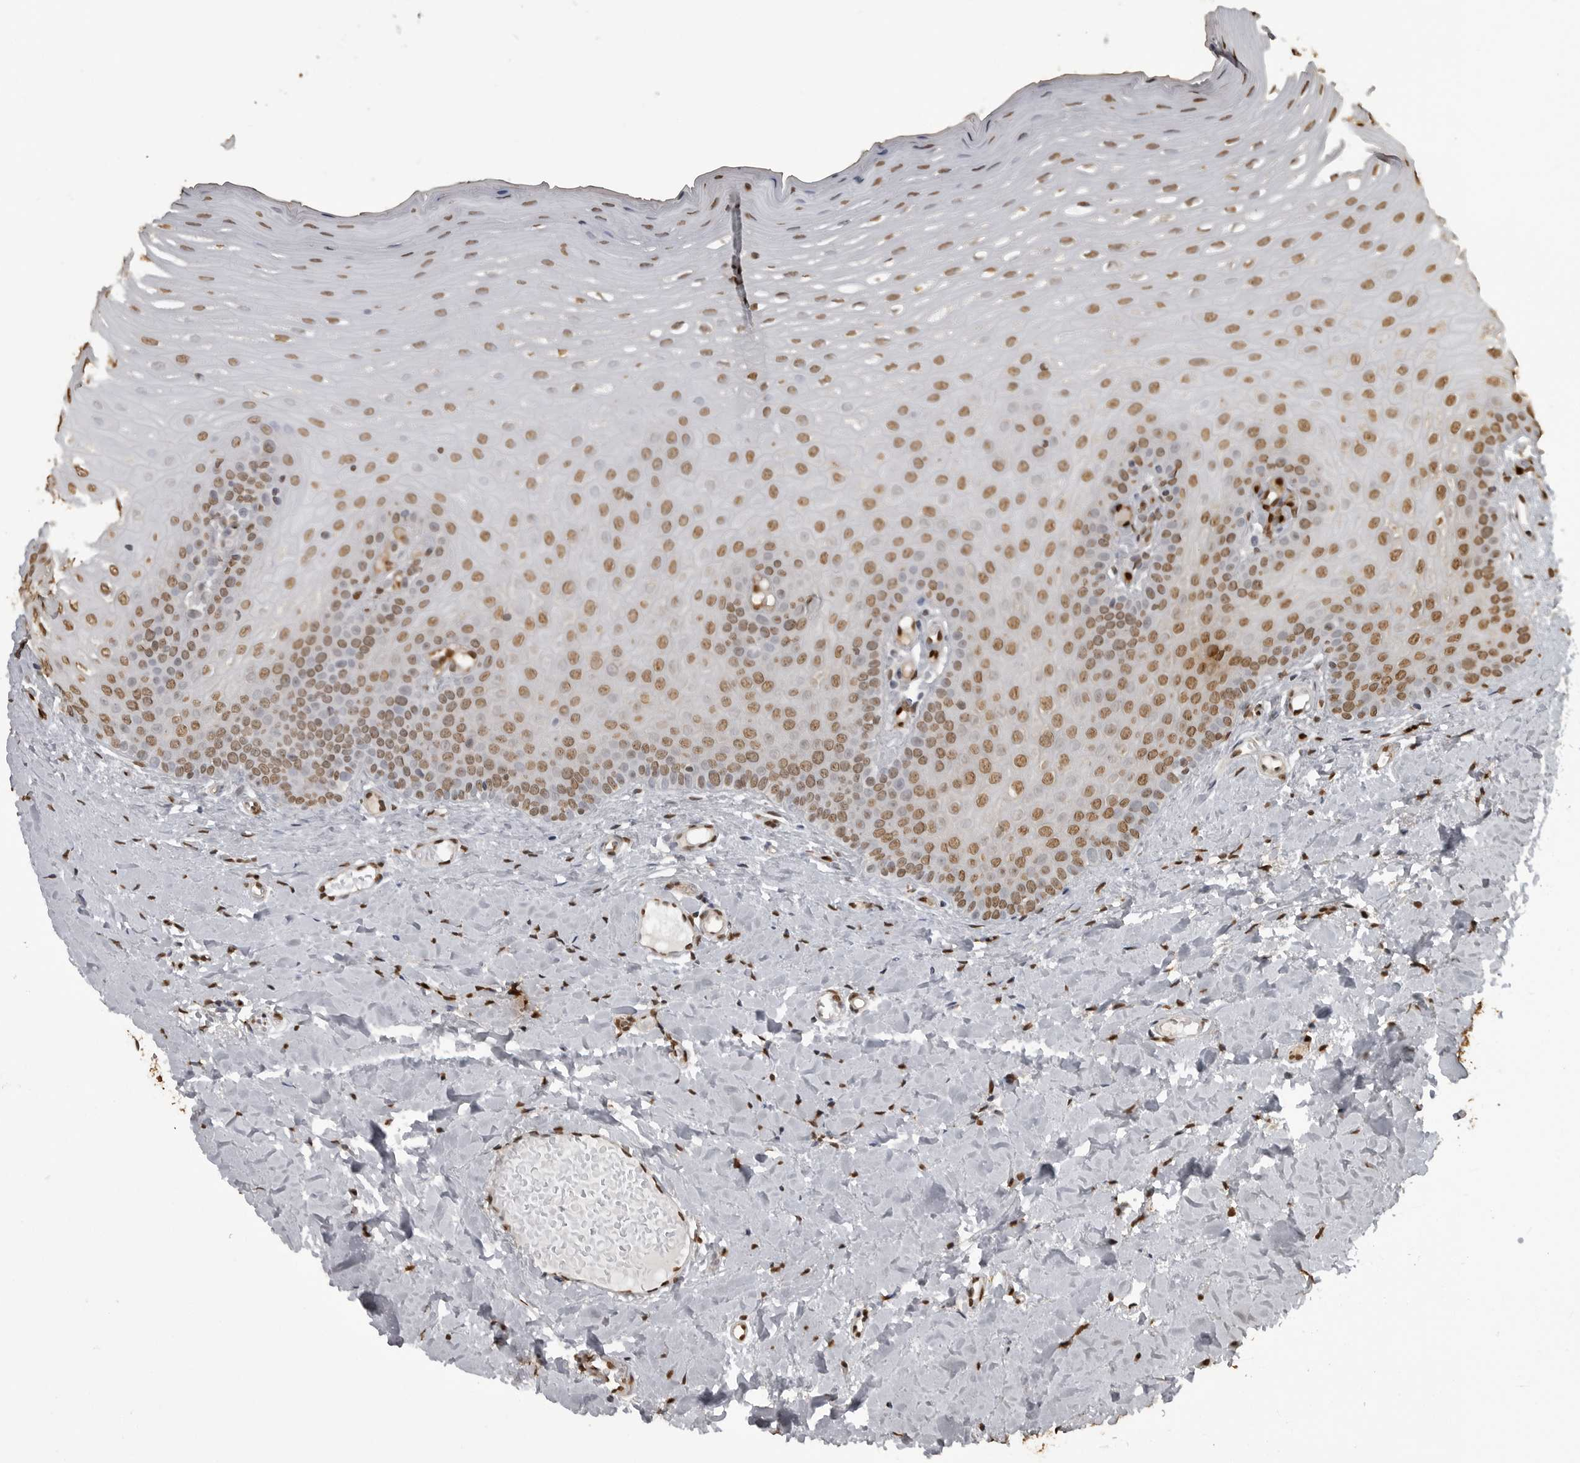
{"staining": {"intensity": "moderate", "quantity": ">75%", "location": "nuclear"}, "tissue": "oral mucosa", "cell_type": "Squamous epithelial cells", "image_type": "normal", "snomed": [{"axis": "morphology", "description": "Normal tissue, NOS"}, {"axis": "topography", "description": "Oral tissue"}], "caption": "An immunohistochemistry micrograph of unremarkable tissue is shown. Protein staining in brown shows moderate nuclear positivity in oral mucosa within squamous epithelial cells.", "gene": "SMAD2", "patient": {"sex": "female", "age": 39}}